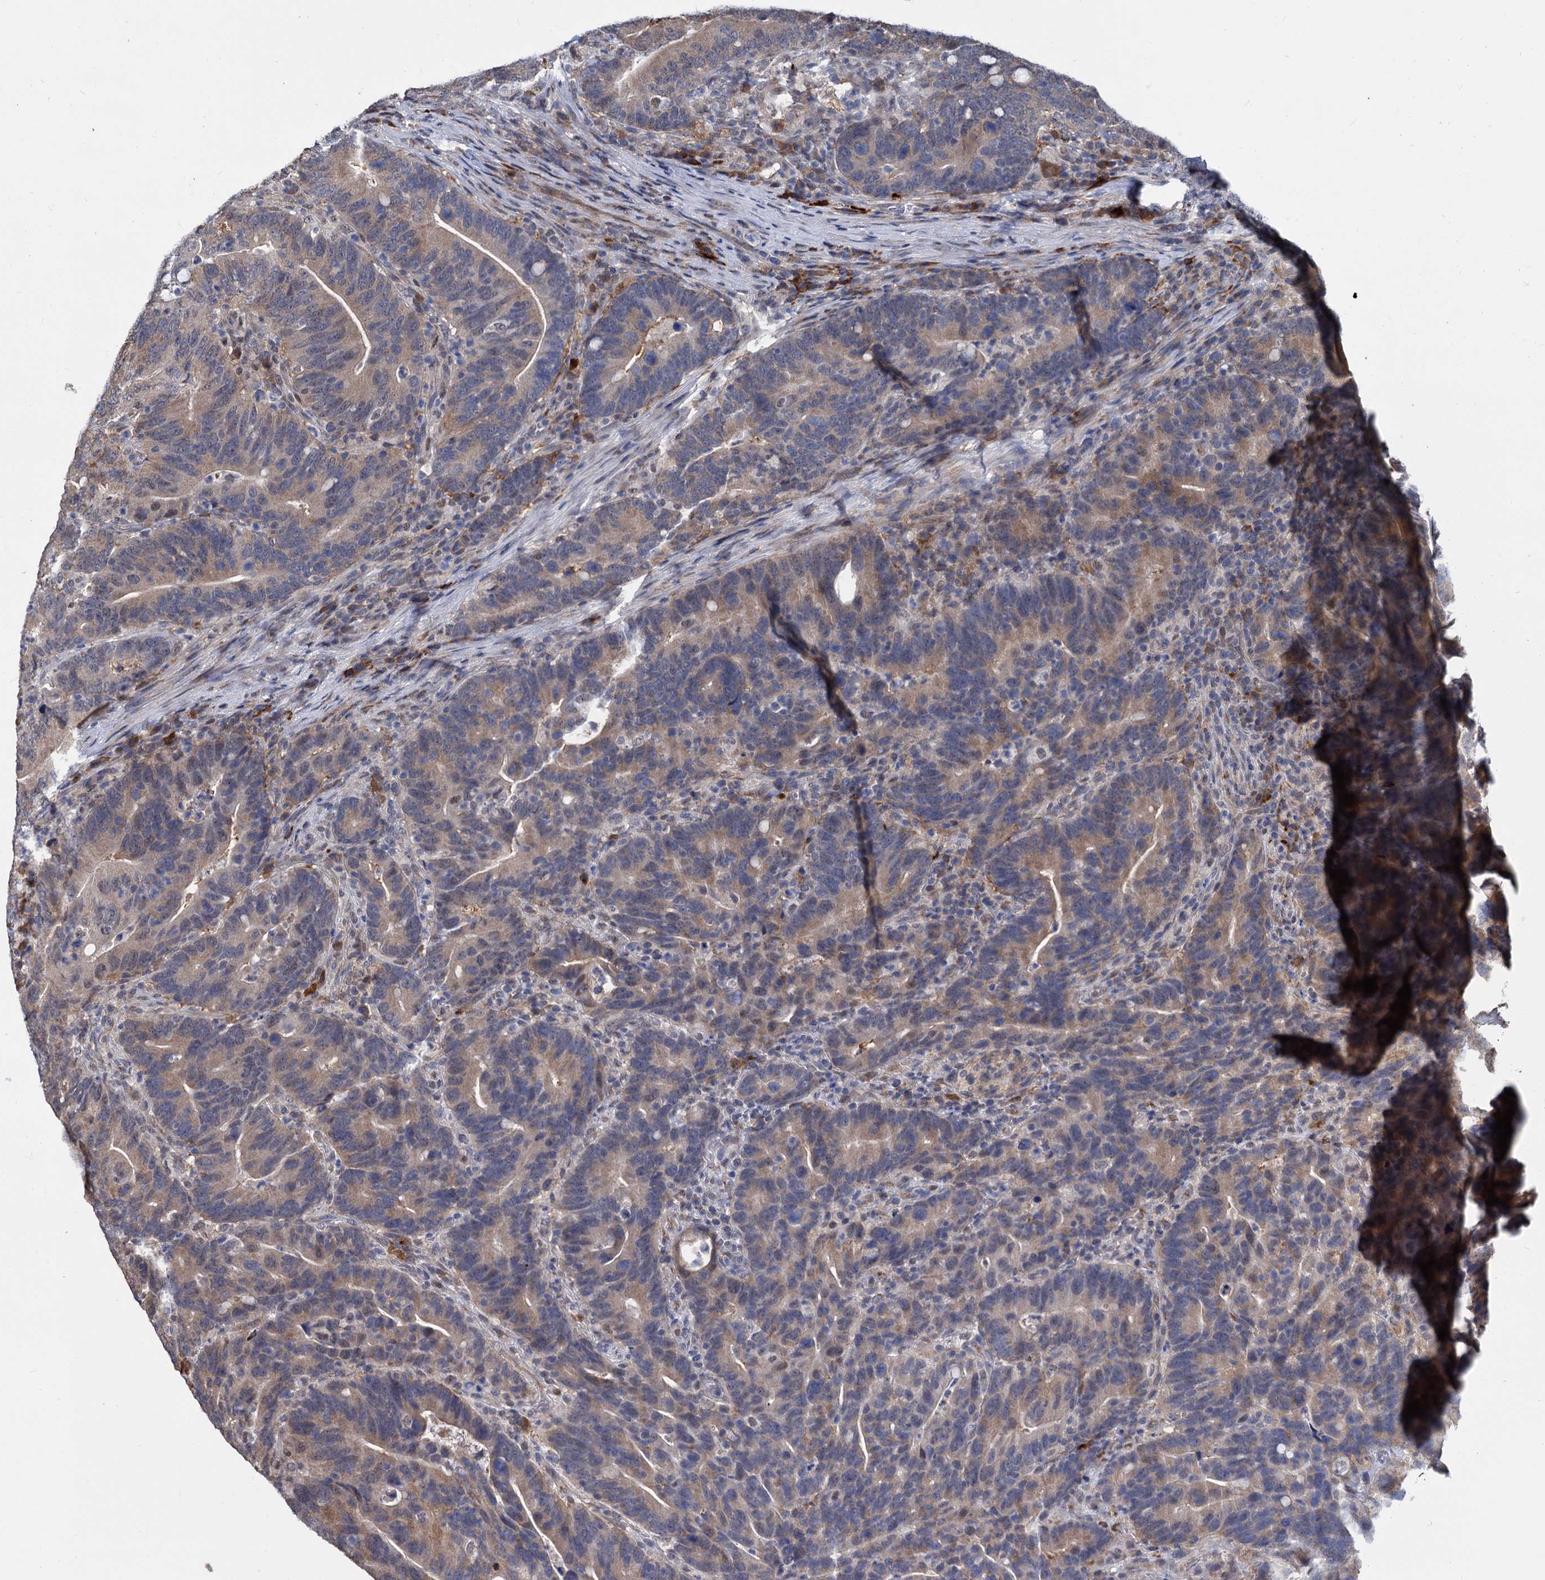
{"staining": {"intensity": "weak", "quantity": "25%-75%", "location": "cytoplasmic/membranous"}, "tissue": "colorectal cancer", "cell_type": "Tumor cells", "image_type": "cancer", "snomed": [{"axis": "morphology", "description": "Adenocarcinoma, NOS"}, {"axis": "topography", "description": "Colon"}], "caption": "Colorectal adenocarcinoma stained for a protein displays weak cytoplasmic/membranous positivity in tumor cells.", "gene": "PSMD4", "patient": {"sex": "female", "age": 66}}